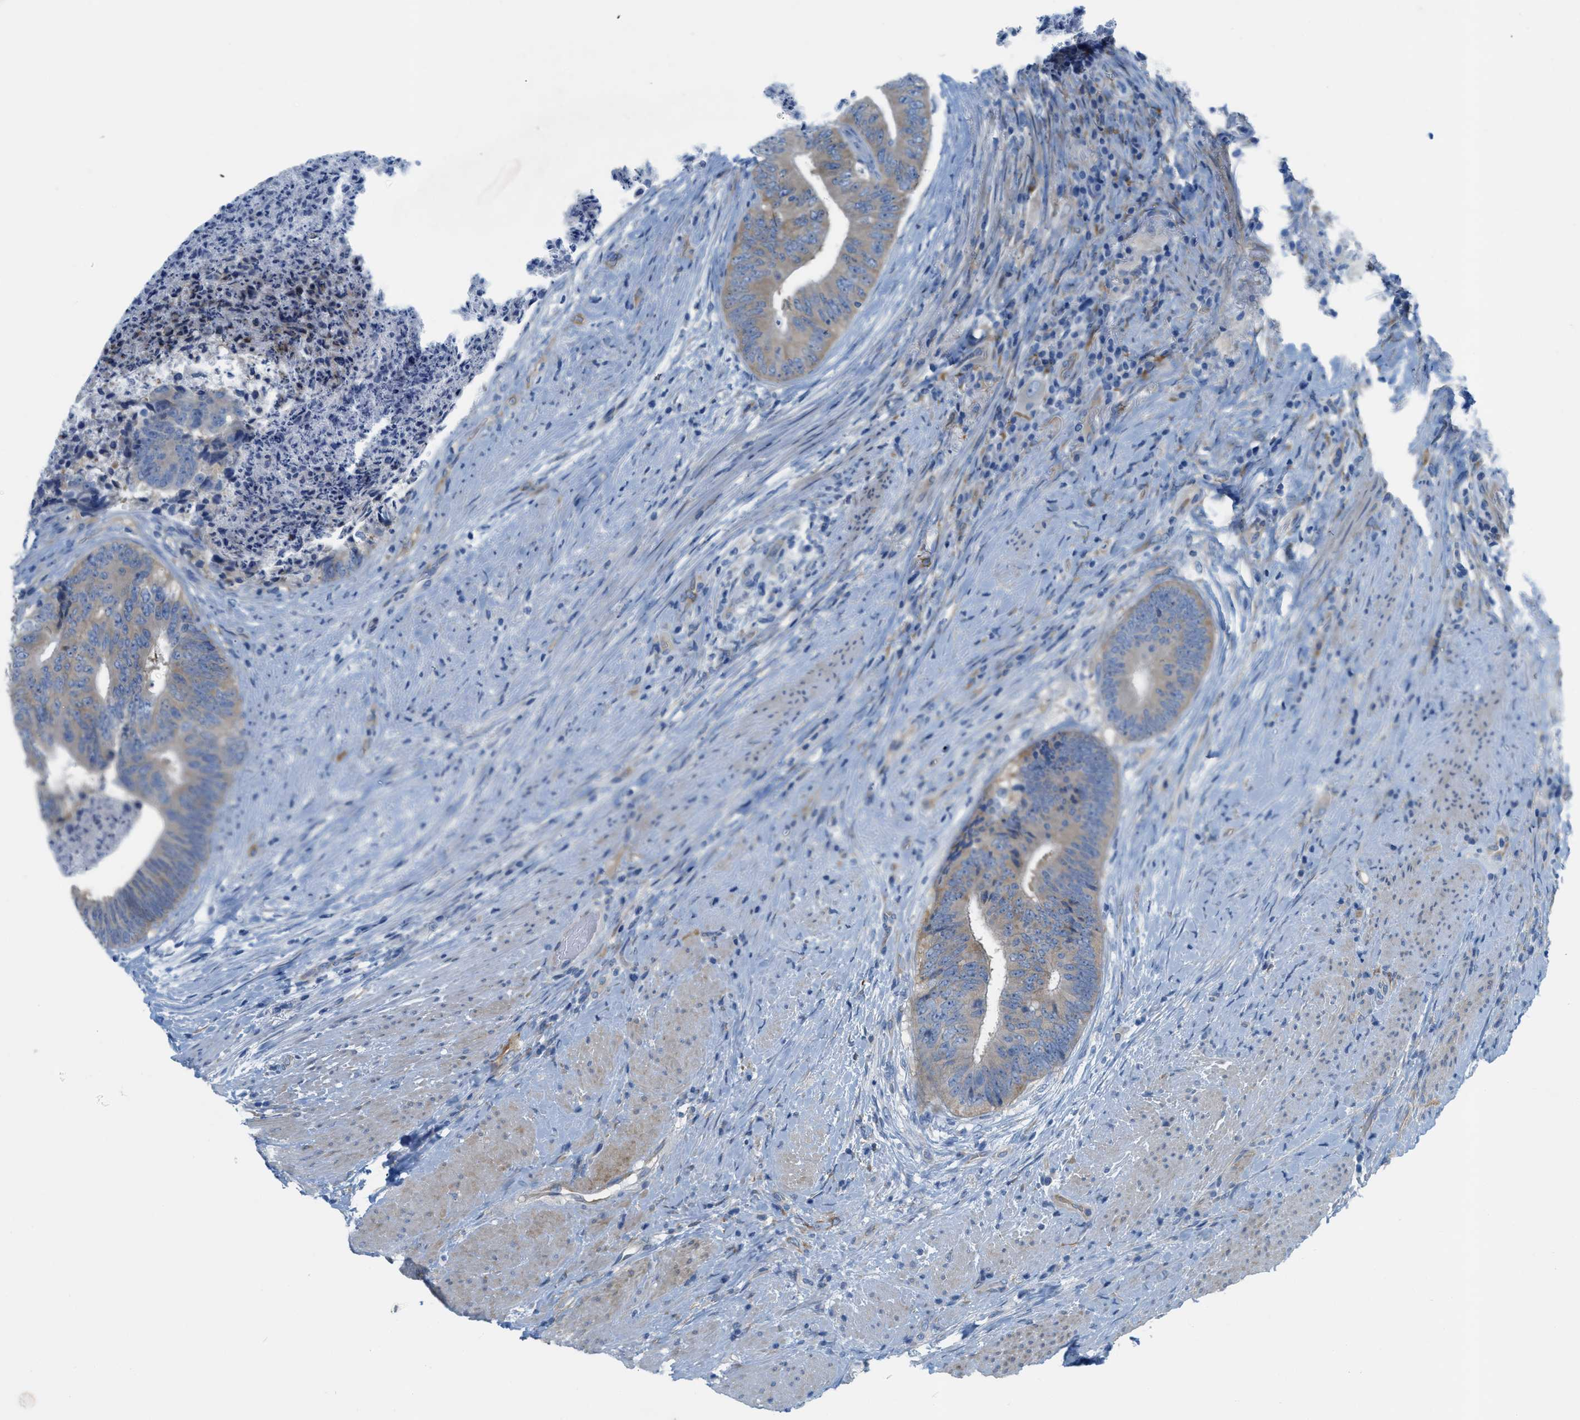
{"staining": {"intensity": "weak", "quantity": ">75%", "location": "cytoplasmic/membranous"}, "tissue": "colorectal cancer", "cell_type": "Tumor cells", "image_type": "cancer", "snomed": [{"axis": "morphology", "description": "Adenocarcinoma, NOS"}, {"axis": "topography", "description": "Rectum"}], "caption": "This is an image of immunohistochemistry staining of colorectal cancer (adenocarcinoma), which shows weak staining in the cytoplasmic/membranous of tumor cells.", "gene": "ASGR1", "patient": {"sex": "male", "age": 72}}